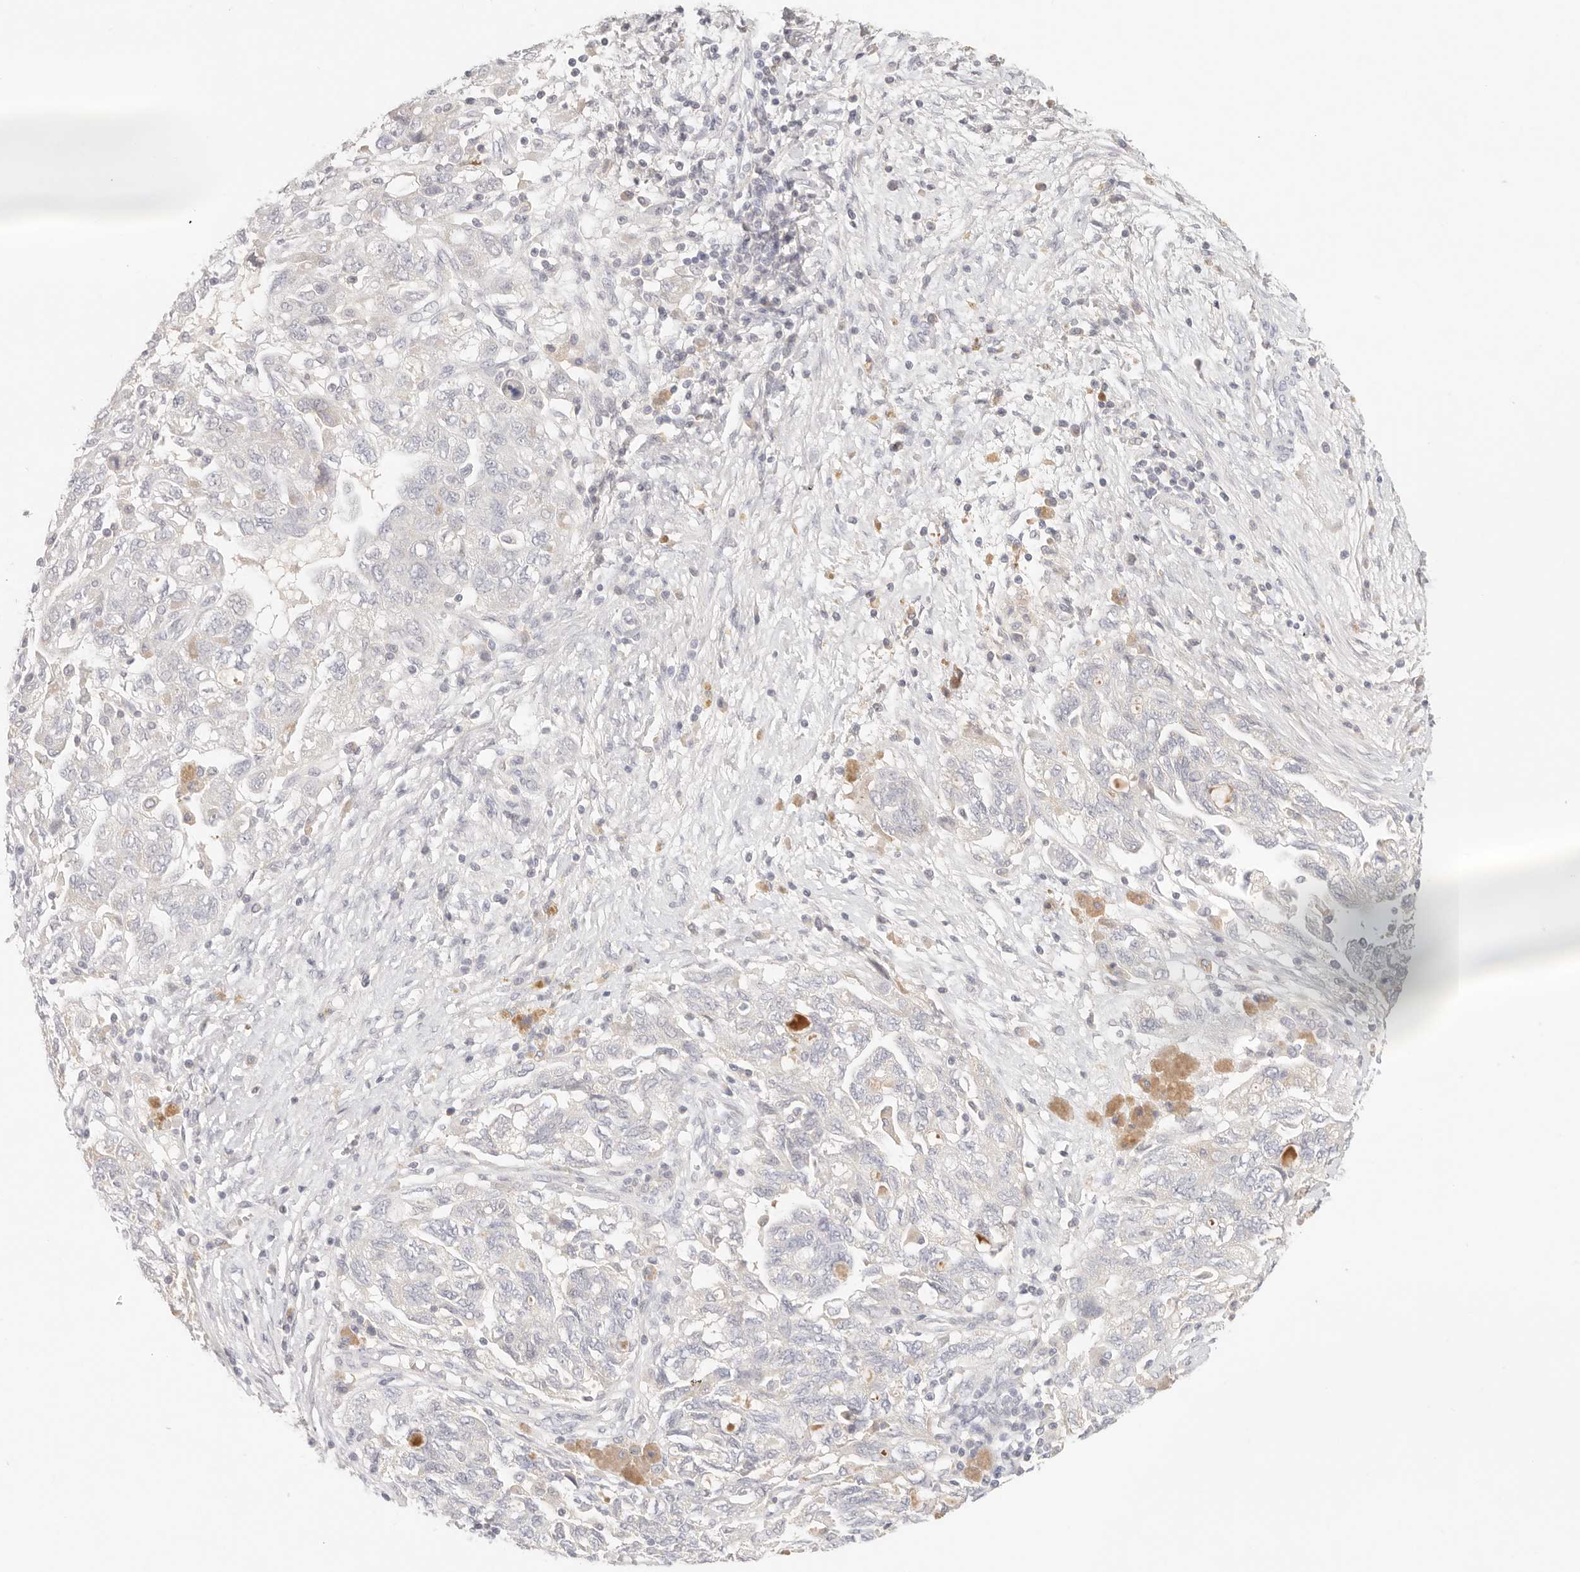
{"staining": {"intensity": "negative", "quantity": "none", "location": "none"}, "tissue": "ovarian cancer", "cell_type": "Tumor cells", "image_type": "cancer", "snomed": [{"axis": "morphology", "description": "Carcinoma, NOS"}, {"axis": "morphology", "description": "Cystadenocarcinoma, serous, NOS"}, {"axis": "topography", "description": "Ovary"}], "caption": "An immunohistochemistry micrograph of ovarian cancer (carcinoma) is shown. There is no staining in tumor cells of ovarian cancer (carcinoma).", "gene": "SPHK1", "patient": {"sex": "female", "age": 69}}